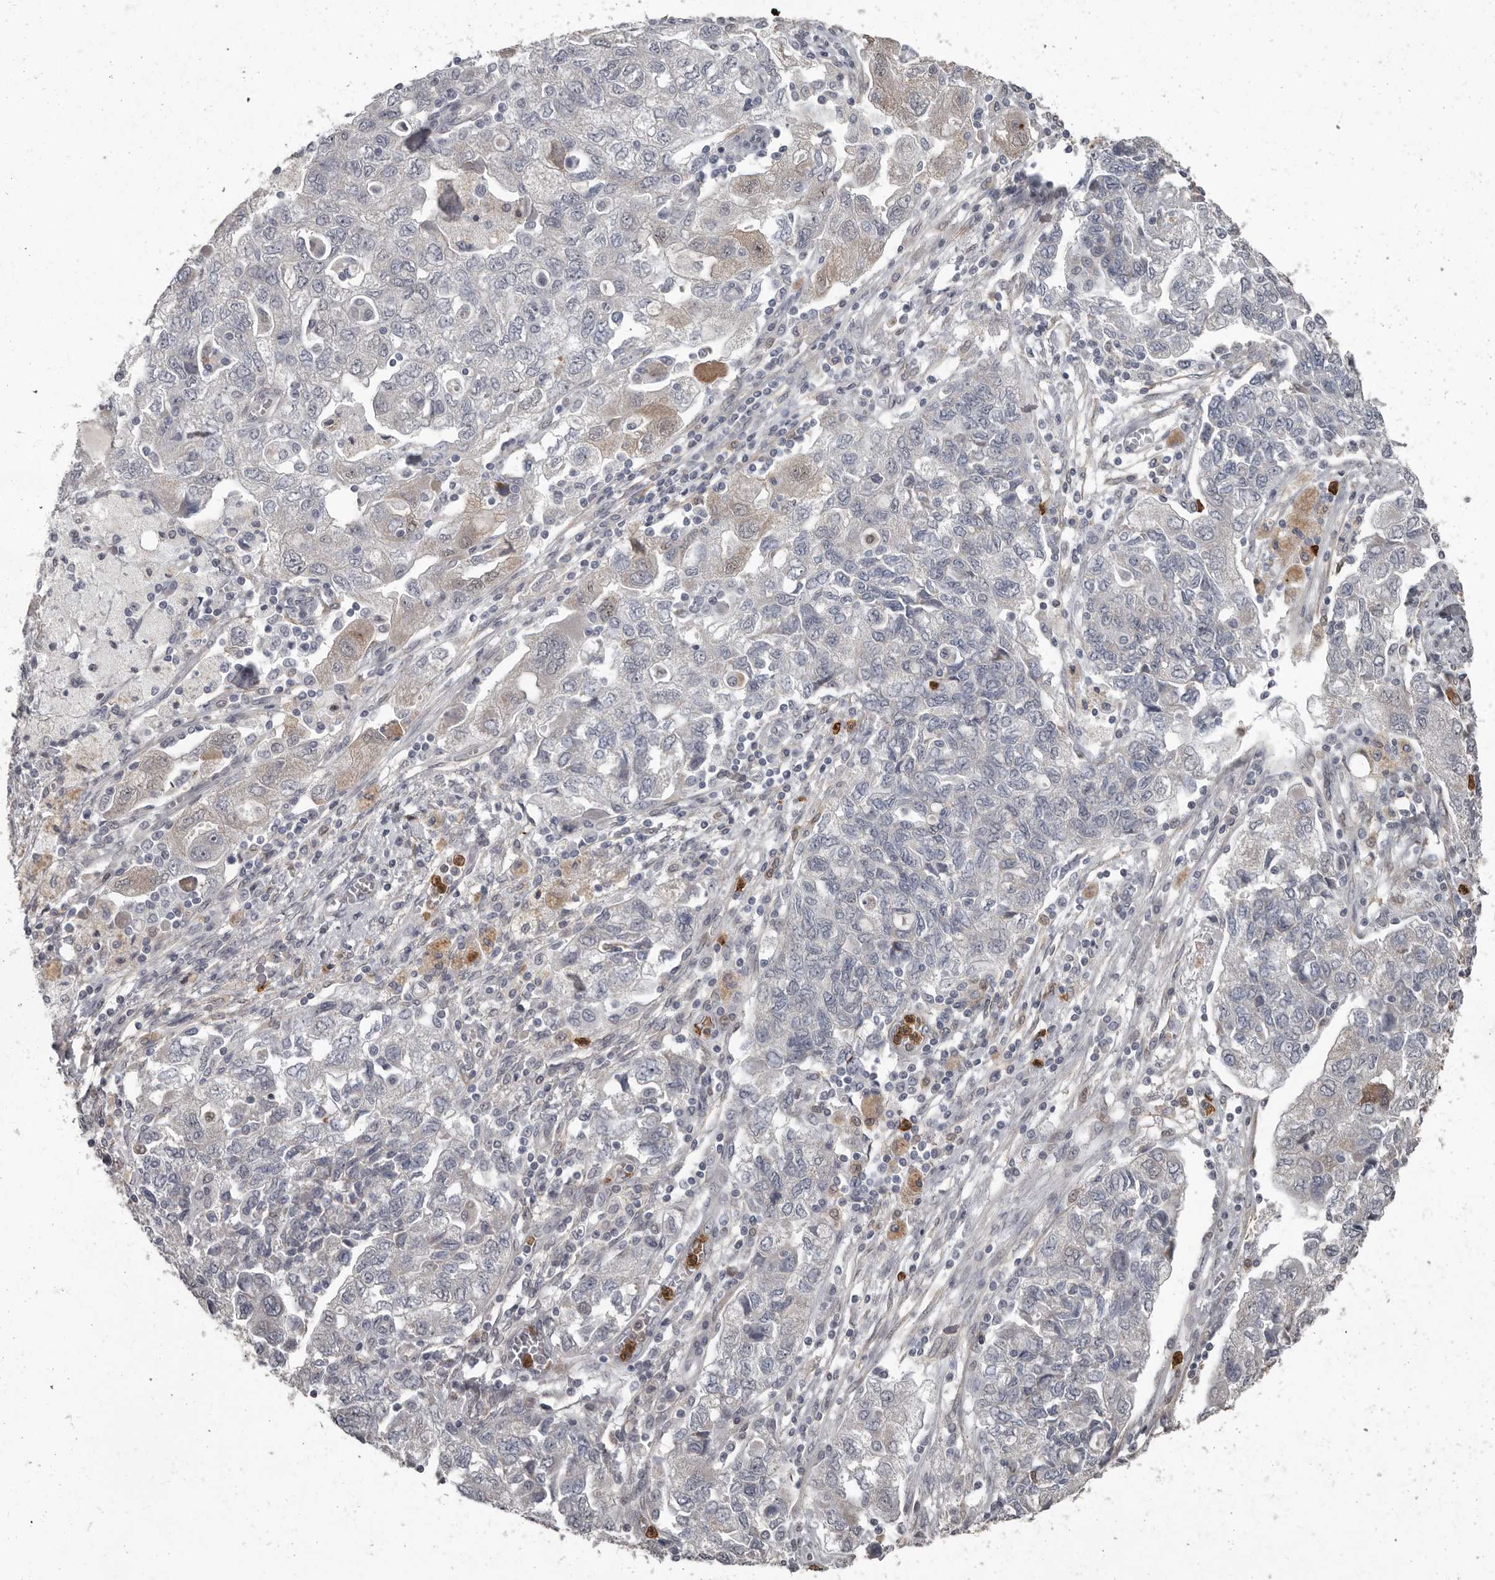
{"staining": {"intensity": "negative", "quantity": "none", "location": "none"}, "tissue": "ovarian cancer", "cell_type": "Tumor cells", "image_type": "cancer", "snomed": [{"axis": "morphology", "description": "Carcinoma, NOS"}, {"axis": "morphology", "description": "Cystadenocarcinoma, serous, NOS"}, {"axis": "topography", "description": "Ovary"}], "caption": "Immunohistochemistry (IHC) of ovarian cancer (serous cystadenocarcinoma) demonstrates no positivity in tumor cells. Brightfield microscopy of IHC stained with DAB (3,3'-diaminobenzidine) (brown) and hematoxylin (blue), captured at high magnification.", "gene": "GPR157", "patient": {"sex": "female", "age": 69}}